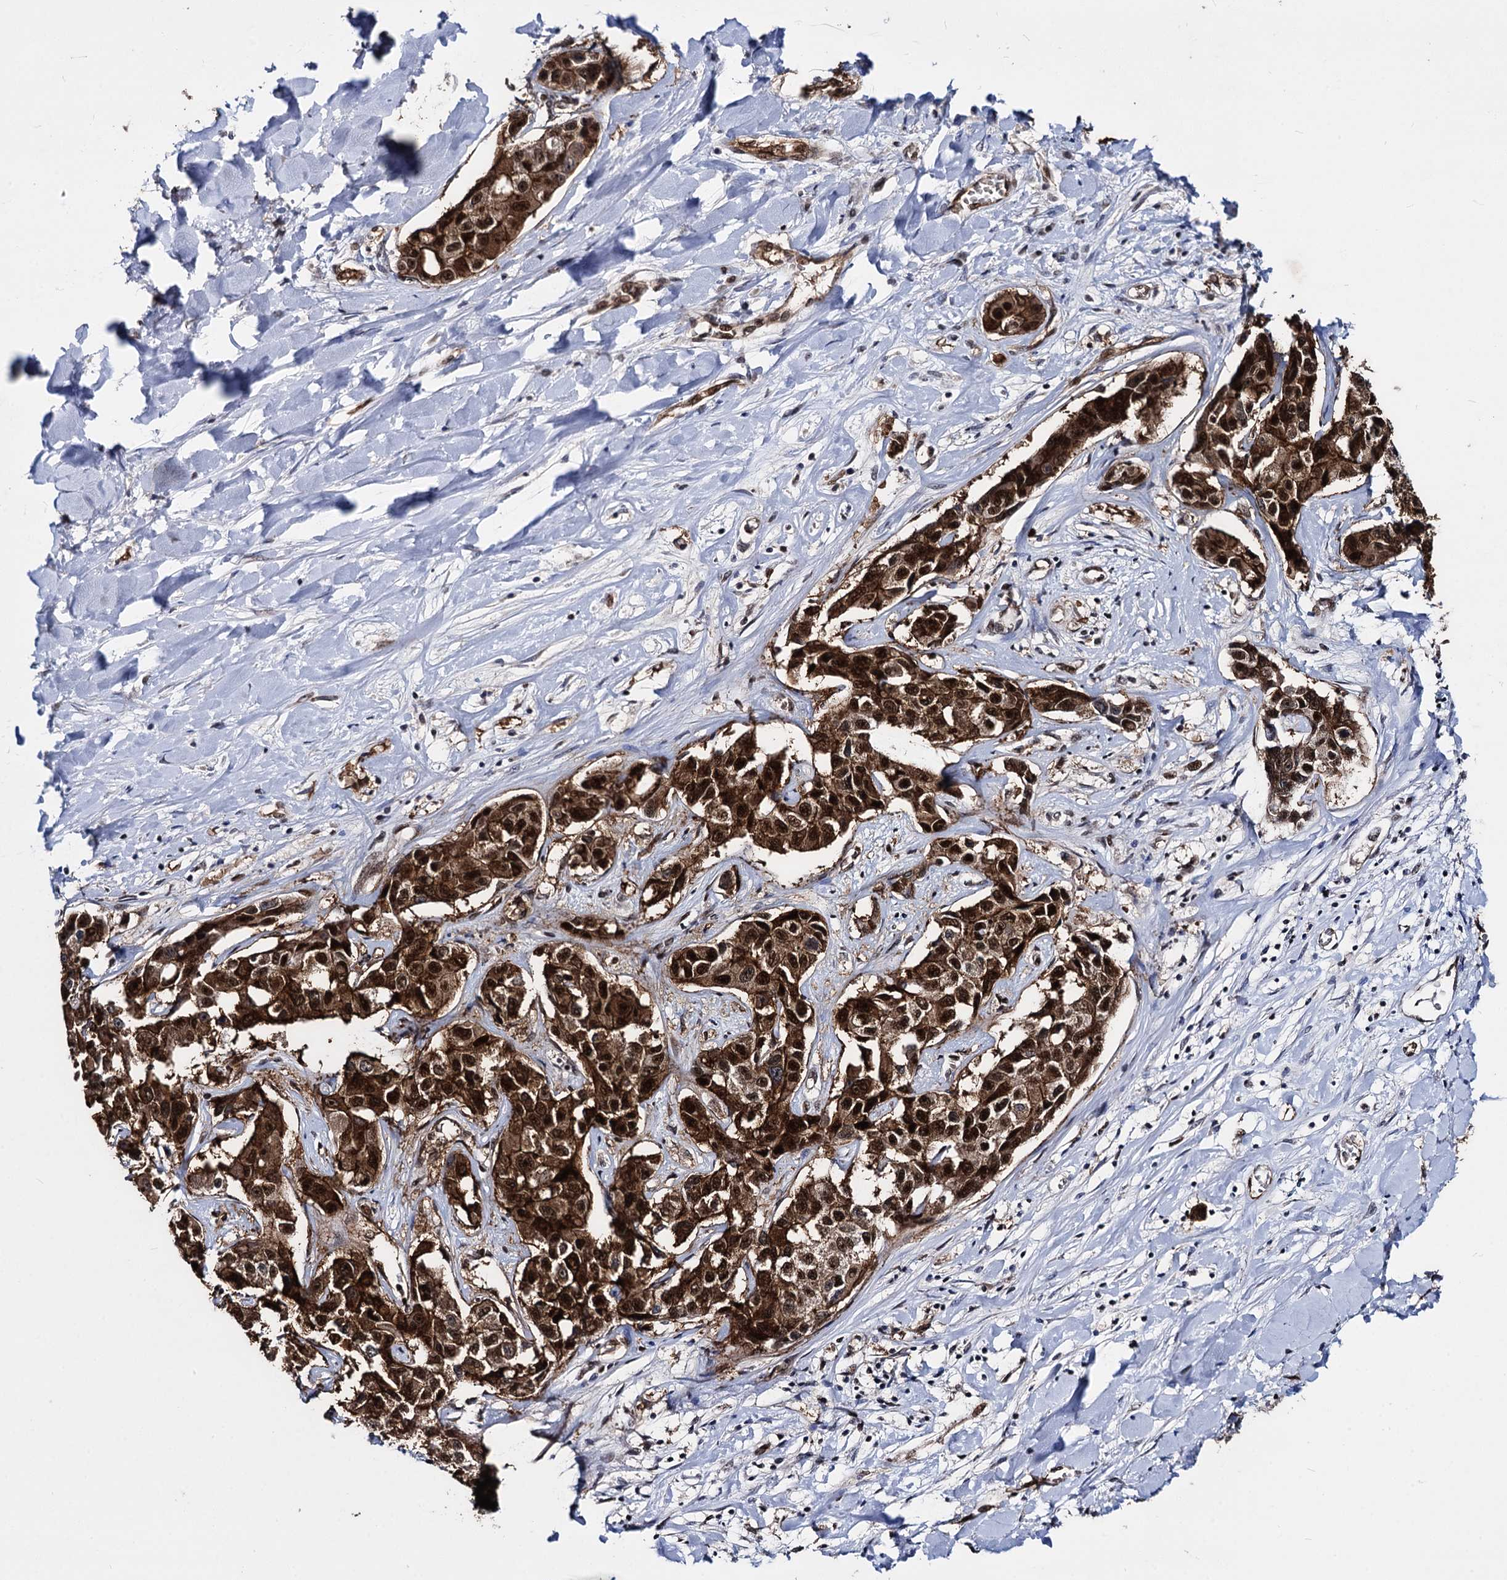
{"staining": {"intensity": "strong", "quantity": ">75%", "location": "cytoplasmic/membranous,nuclear"}, "tissue": "liver cancer", "cell_type": "Tumor cells", "image_type": "cancer", "snomed": [{"axis": "morphology", "description": "Cholangiocarcinoma"}, {"axis": "topography", "description": "Liver"}], "caption": "A micrograph of human liver cancer stained for a protein exhibits strong cytoplasmic/membranous and nuclear brown staining in tumor cells. The staining is performed using DAB (3,3'-diaminobenzidine) brown chromogen to label protein expression. The nuclei are counter-stained blue using hematoxylin.", "gene": "GALNT11", "patient": {"sex": "male", "age": 59}}